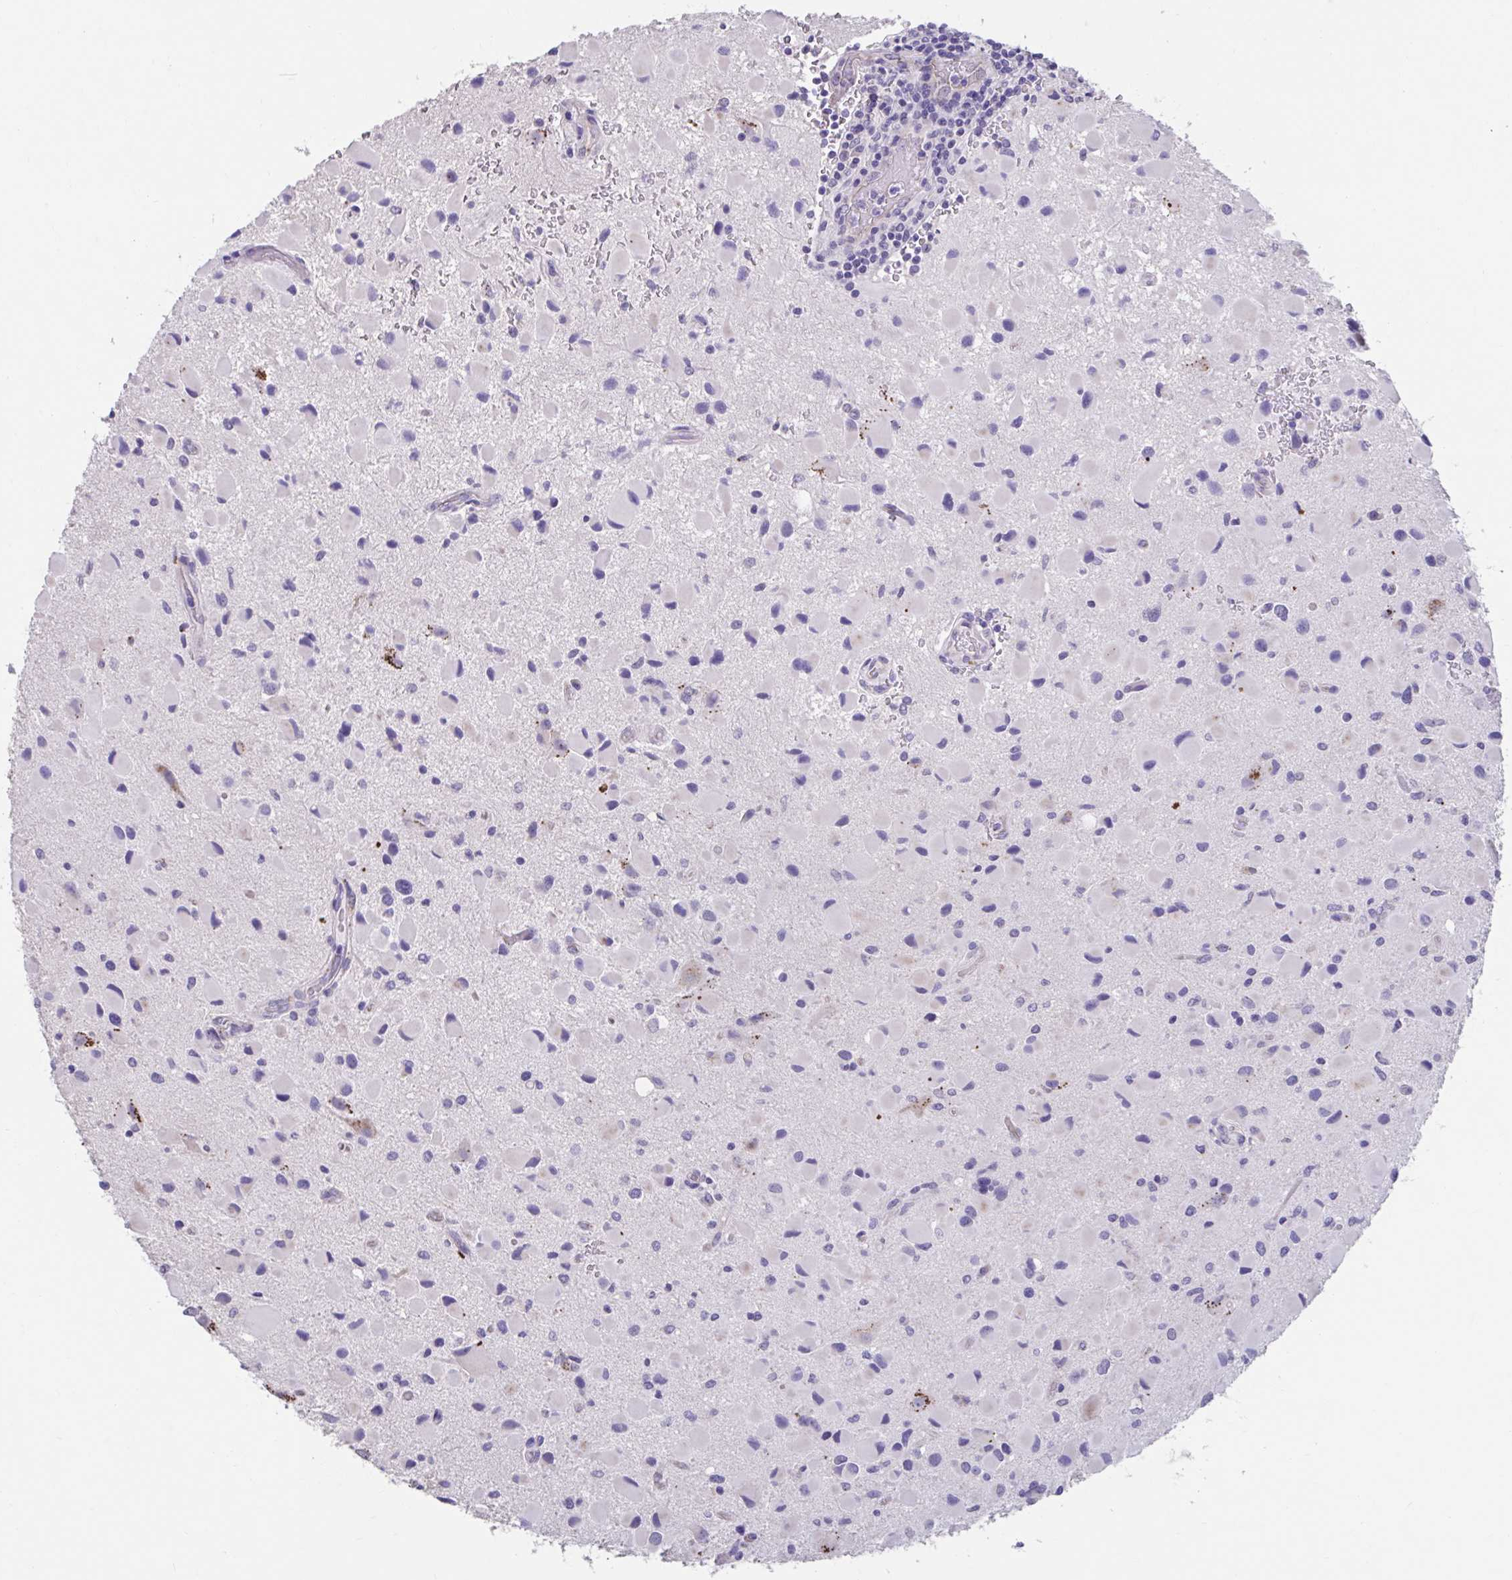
{"staining": {"intensity": "negative", "quantity": "none", "location": "none"}, "tissue": "glioma", "cell_type": "Tumor cells", "image_type": "cancer", "snomed": [{"axis": "morphology", "description": "Glioma, malignant, Low grade"}, {"axis": "topography", "description": "Brain"}], "caption": "A micrograph of human glioma is negative for staining in tumor cells. The staining was performed using DAB to visualize the protein expression in brown, while the nuclei were stained in blue with hematoxylin (Magnification: 20x).", "gene": "GPR162", "patient": {"sex": "female", "age": 32}}